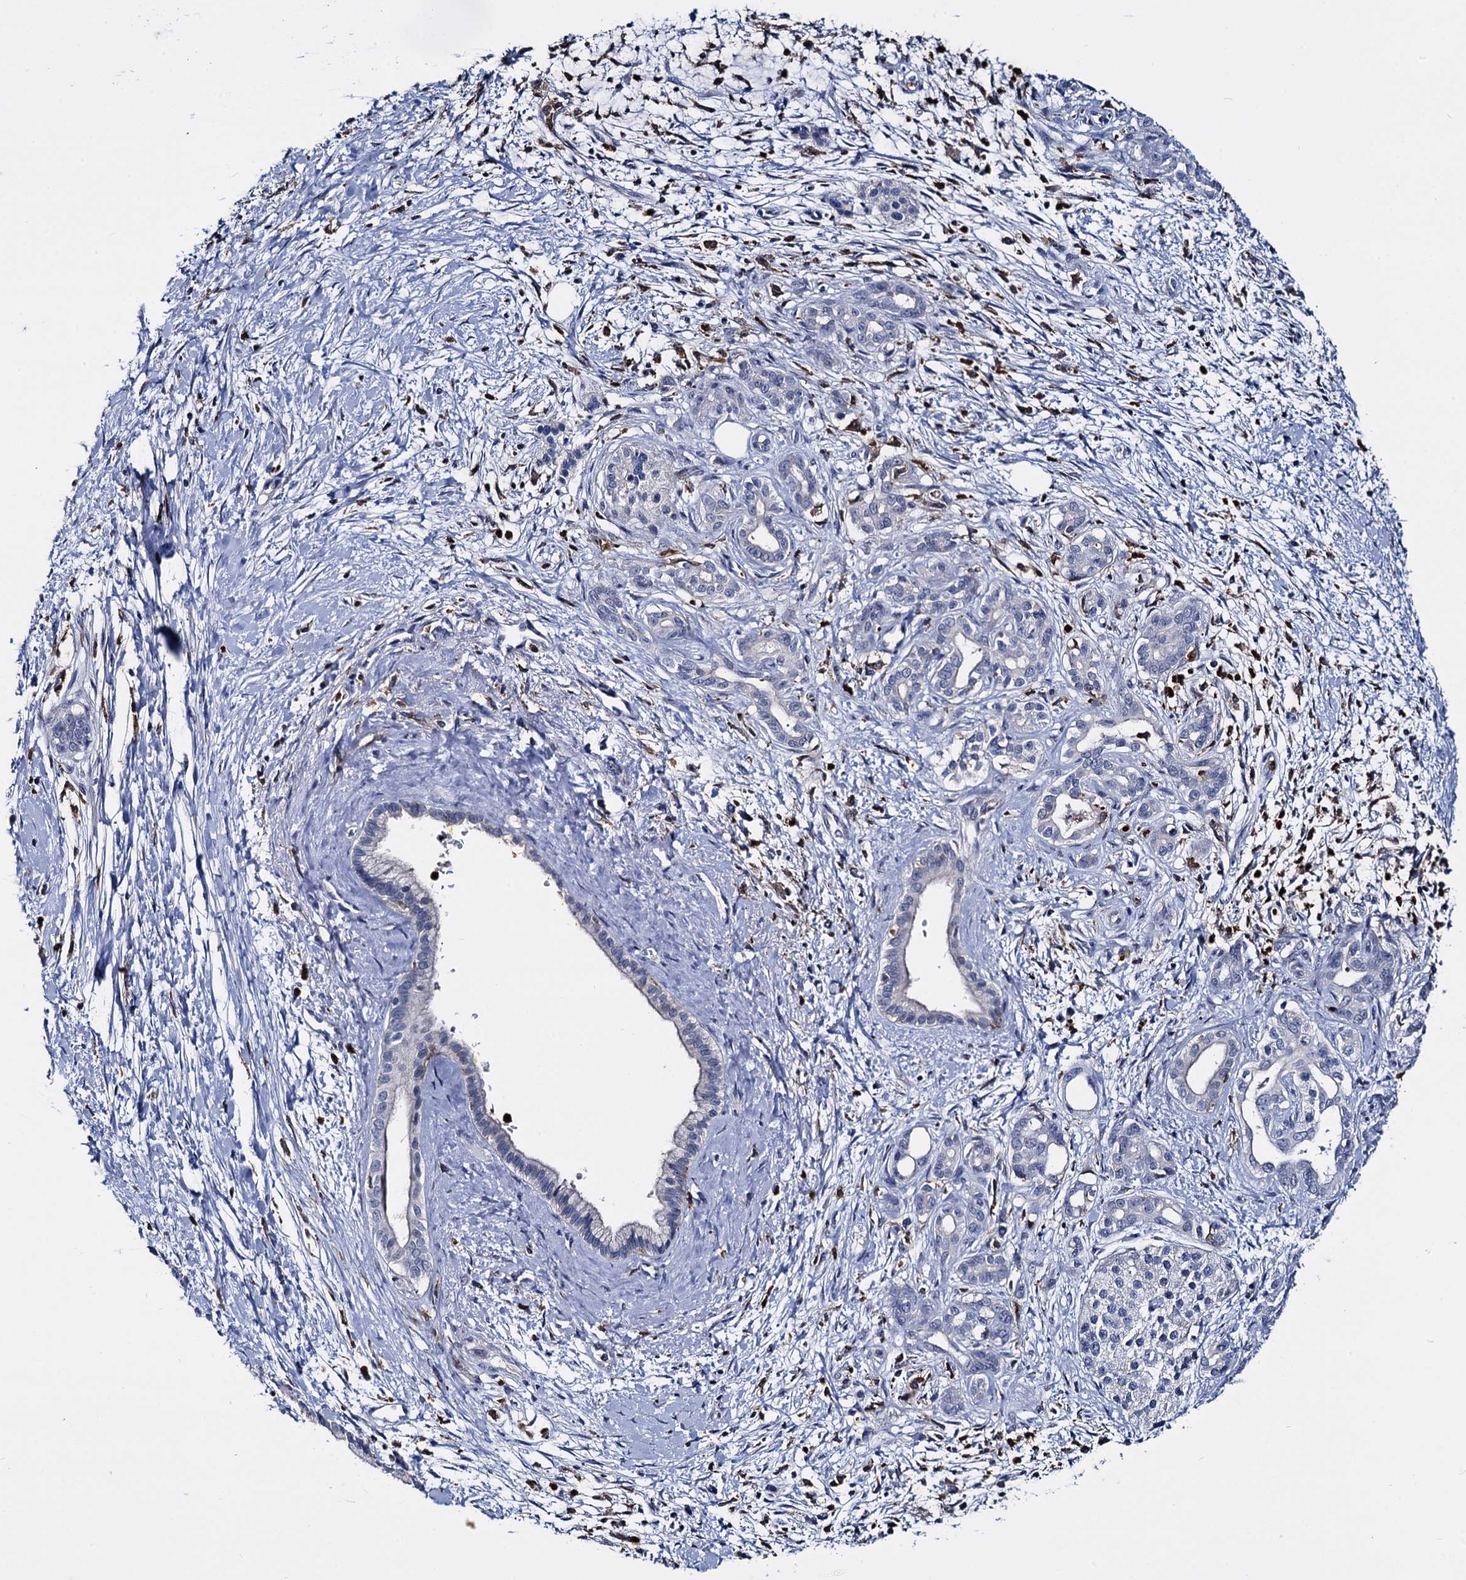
{"staining": {"intensity": "negative", "quantity": "none", "location": "none"}, "tissue": "pancreatic cancer", "cell_type": "Tumor cells", "image_type": "cancer", "snomed": [{"axis": "morphology", "description": "Adenocarcinoma, NOS"}, {"axis": "topography", "description": "Pancreas"}], "caption": "IHC histopathology image of pancreatic adenocarcinoma stained for a protein (brown), which demonstrates no expression in tumor cells.", "gene": "RHOG", "patient": {"sex": "male", "age": 58}}